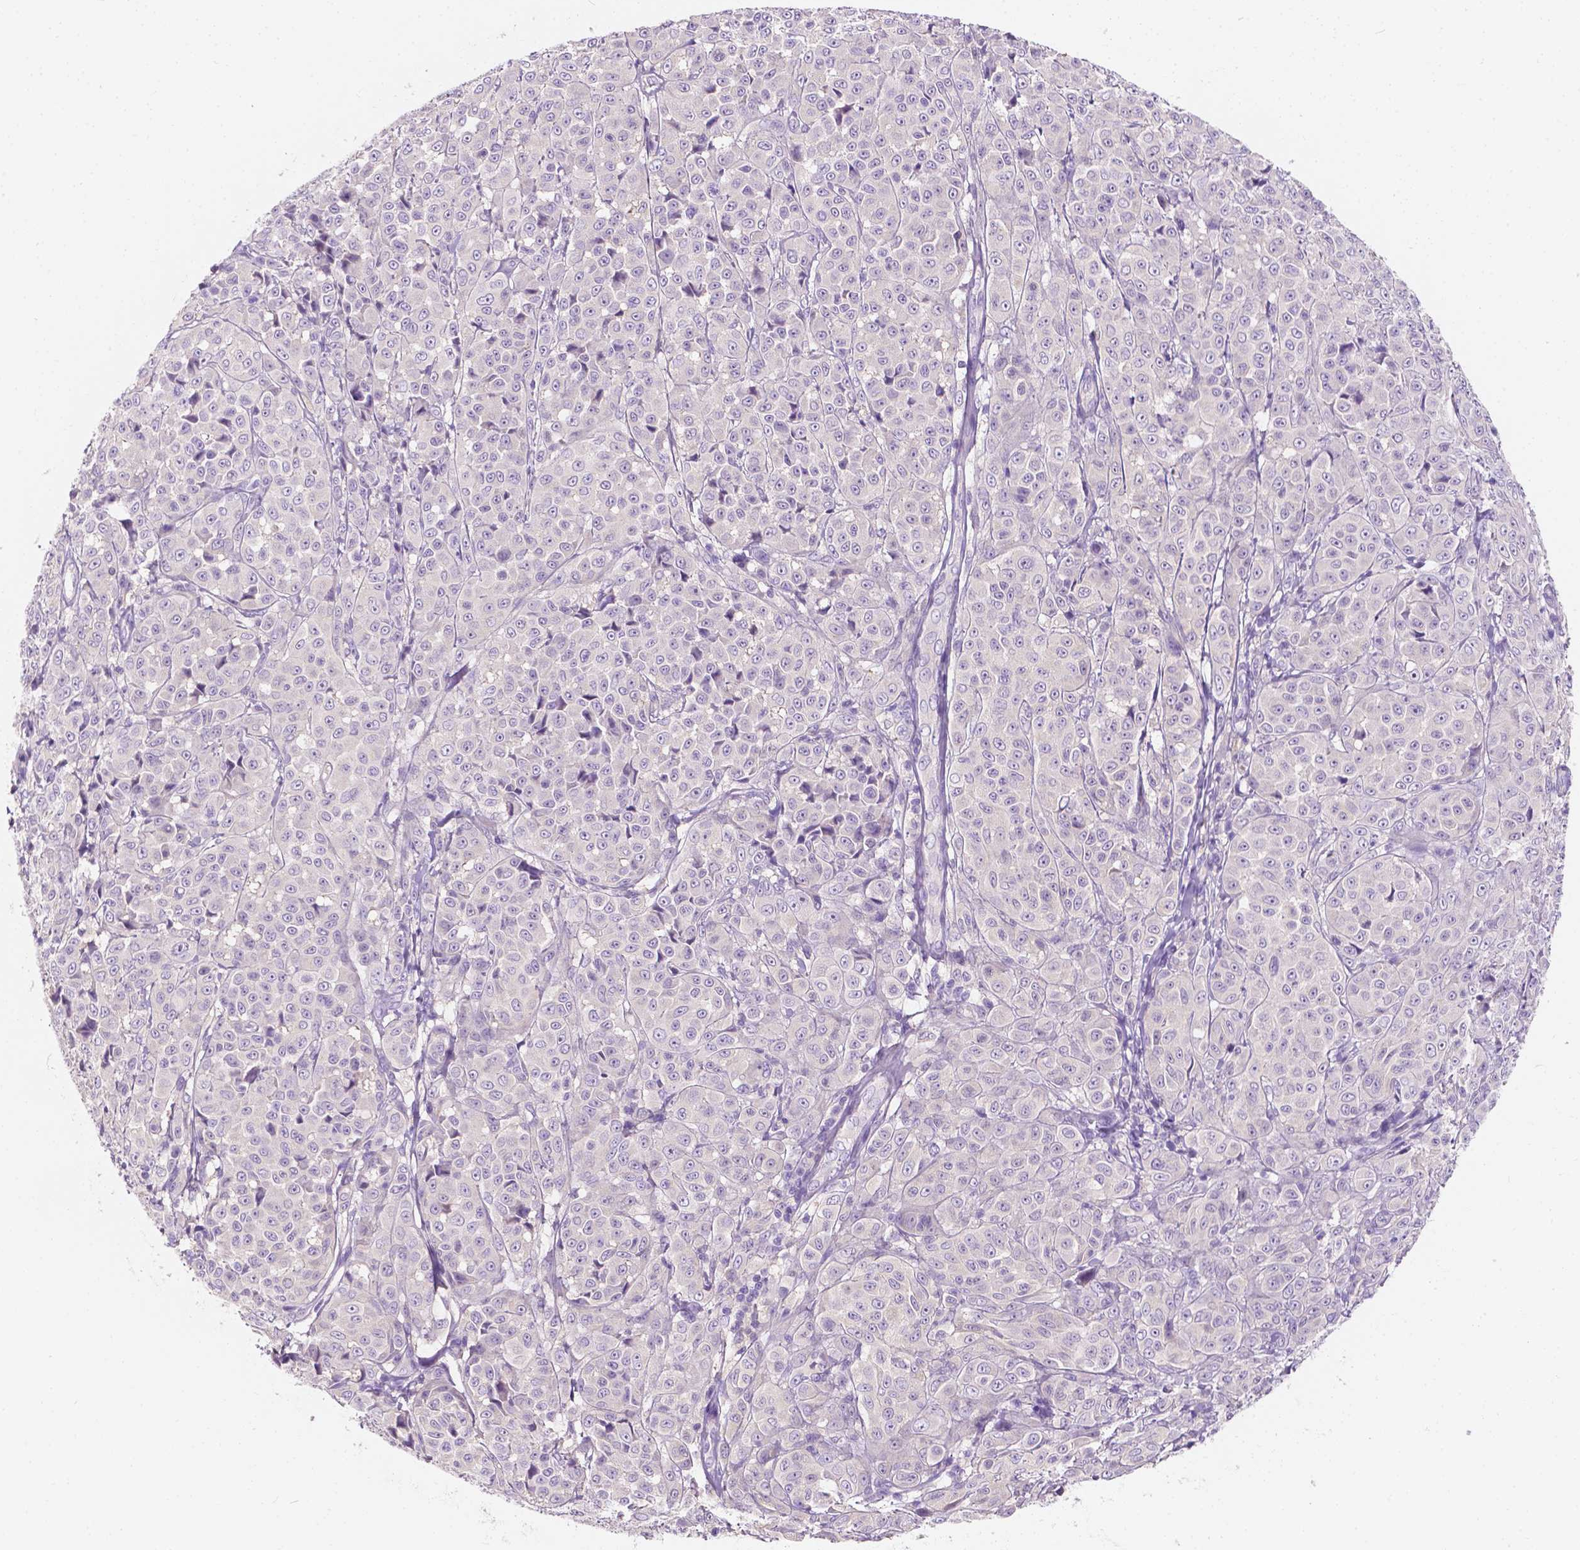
{"staining": {"intensity": "negative", "quantity": "none", "location": "none"}, "tissue": "melanoma", "cell_type": "Tumor cells", "image_type": "cancer", "snomed": [{"axis": "morphology", "description": "Malignant melanoma, NOS"}, {"axis": "topography", "description": "Skin"}], "caption": "The immunohistochemistry (IHC) micrograph has no significant positivity in tumor cells of malignant melanoma tissue.", "gene": "SIRT2", "patient": {"sex": "male", "age": 89}}